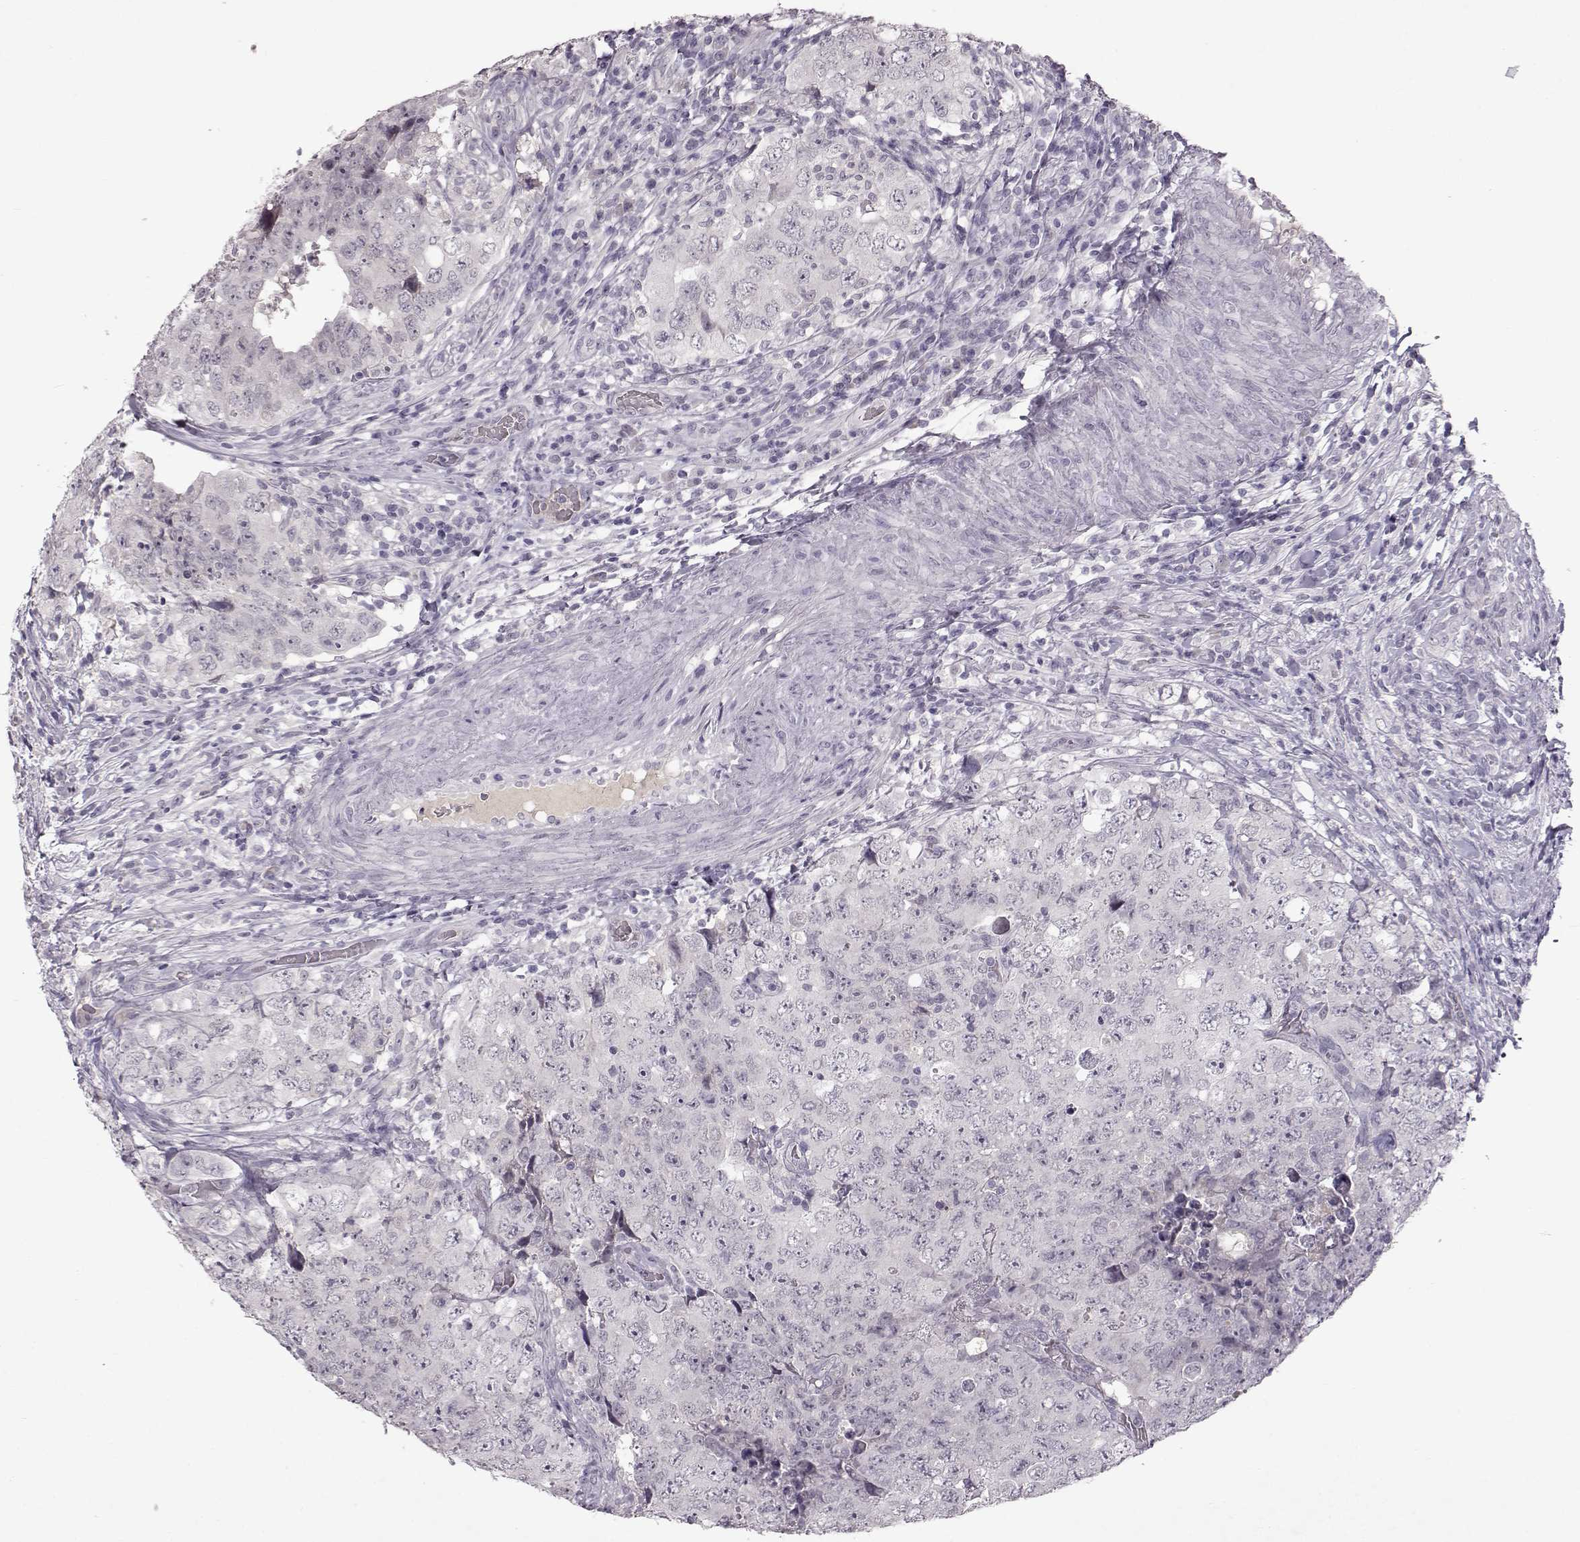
{"staining": {"intensity": "negative", "quantity": "none", "location": "none"}, "tissue": "testis cancer", "cell_type": "Tumor cells", "image_type": "cancer", "snomed": [{"axis": "morphology", "description": "Seminoma, NOS"}, {"axis": "topography", "description": "Testis"}], "caption": "High power microscopy image of an IHC photomicrograph of testis cancer, revealing no significant positivity in tumor cells.", "gene": "SPAG17", "patient": {"sex": "male", "age": 34}}